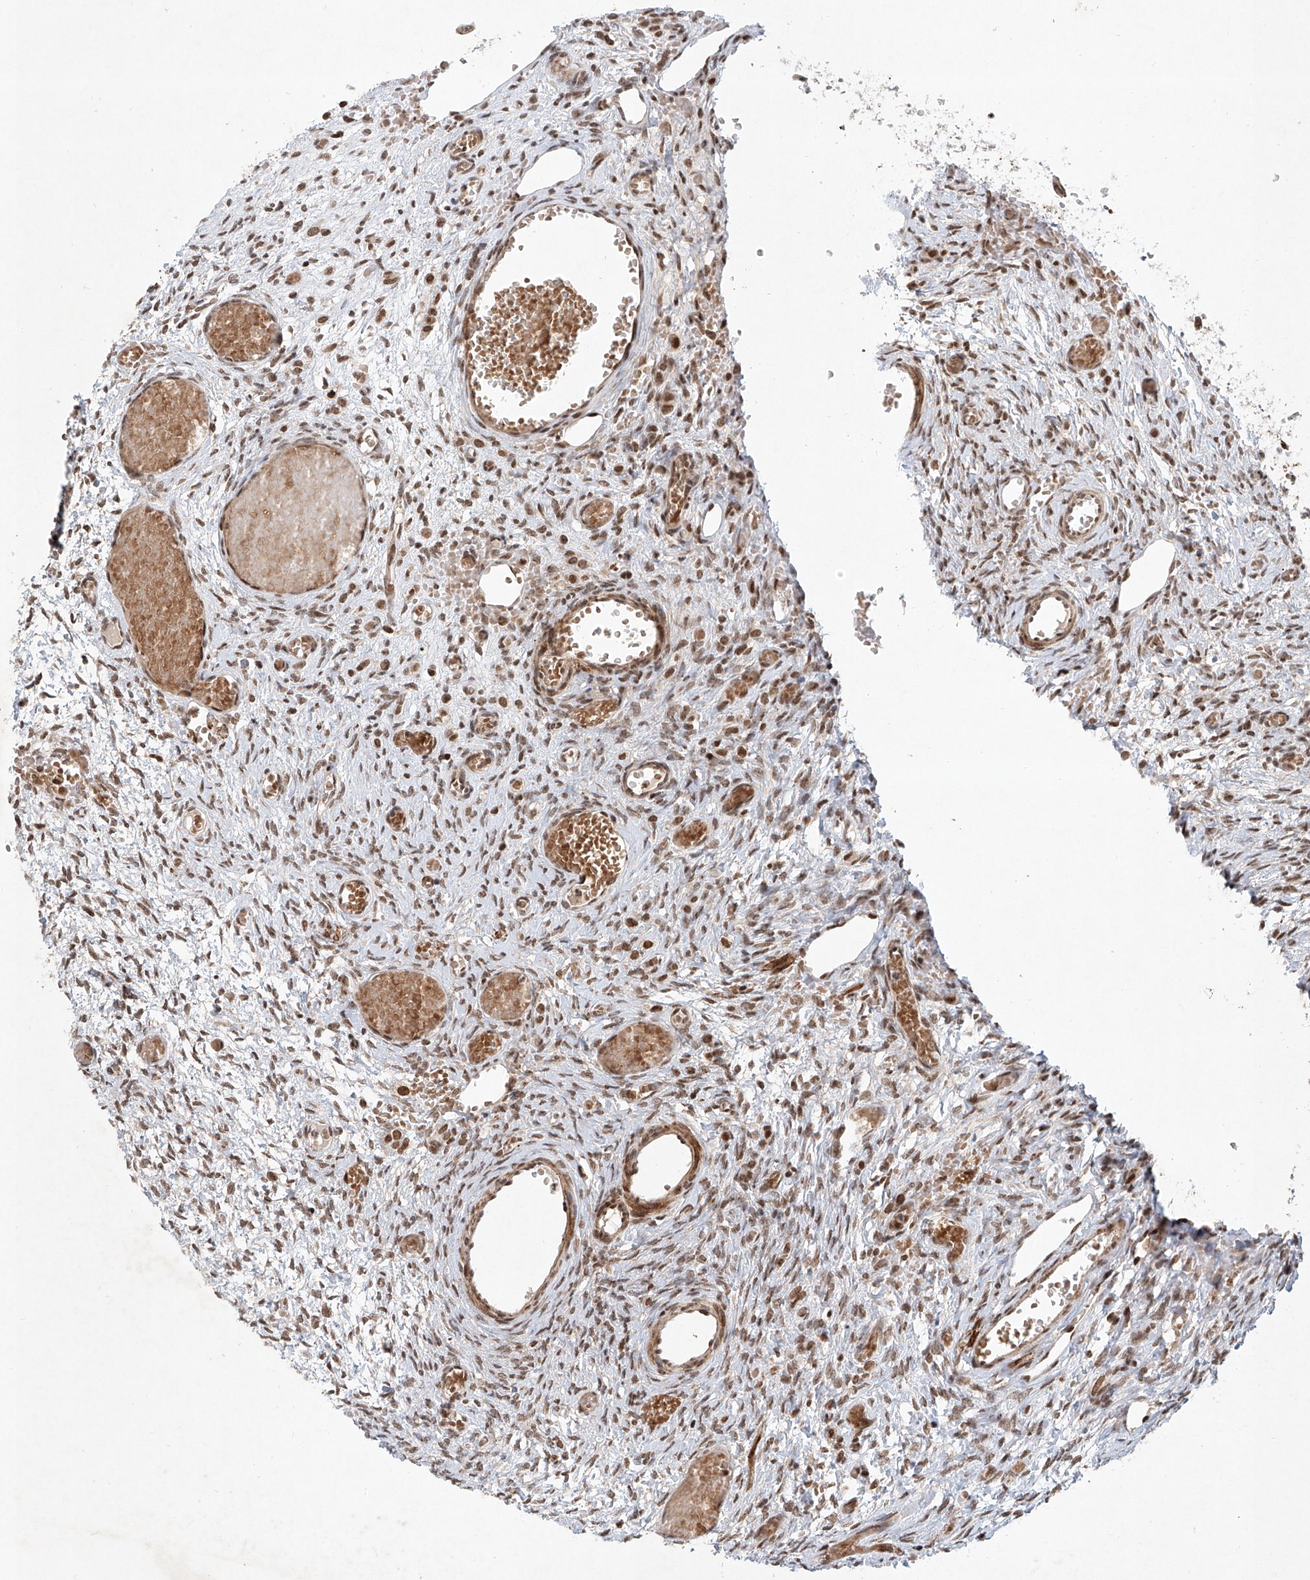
{"staining": {"intensity": "moderate", "quantity": "<25%", "location": "cytoplasmic/membranous,nuclear"}, "tissue": "ovary", "cell_type": "Ovarian stroma cells", "image_type": "normal", "snomed": [{"axis": "morphology", "description": "Adenocarcinoma, NOS"}, {"axis": "topography", "description": "Endometrium"}], "caption": "High-magnification brightfield microscopy of unremarkable ovary stained with DAB (brown) and counterstained with hematoxylin (blue). ovarian stroma cells exhibit moderate cytoplasmic/membranous,nuclear staining is appreciated in about<25% of cells. The staining was performed using DAB to visualize the protein expression in brown, while the nuclei were stained in blue with hematoxylin (Magnification: 20x).", "gene": "ZNF470", "patient": {"sex": "female", "age": 32}}